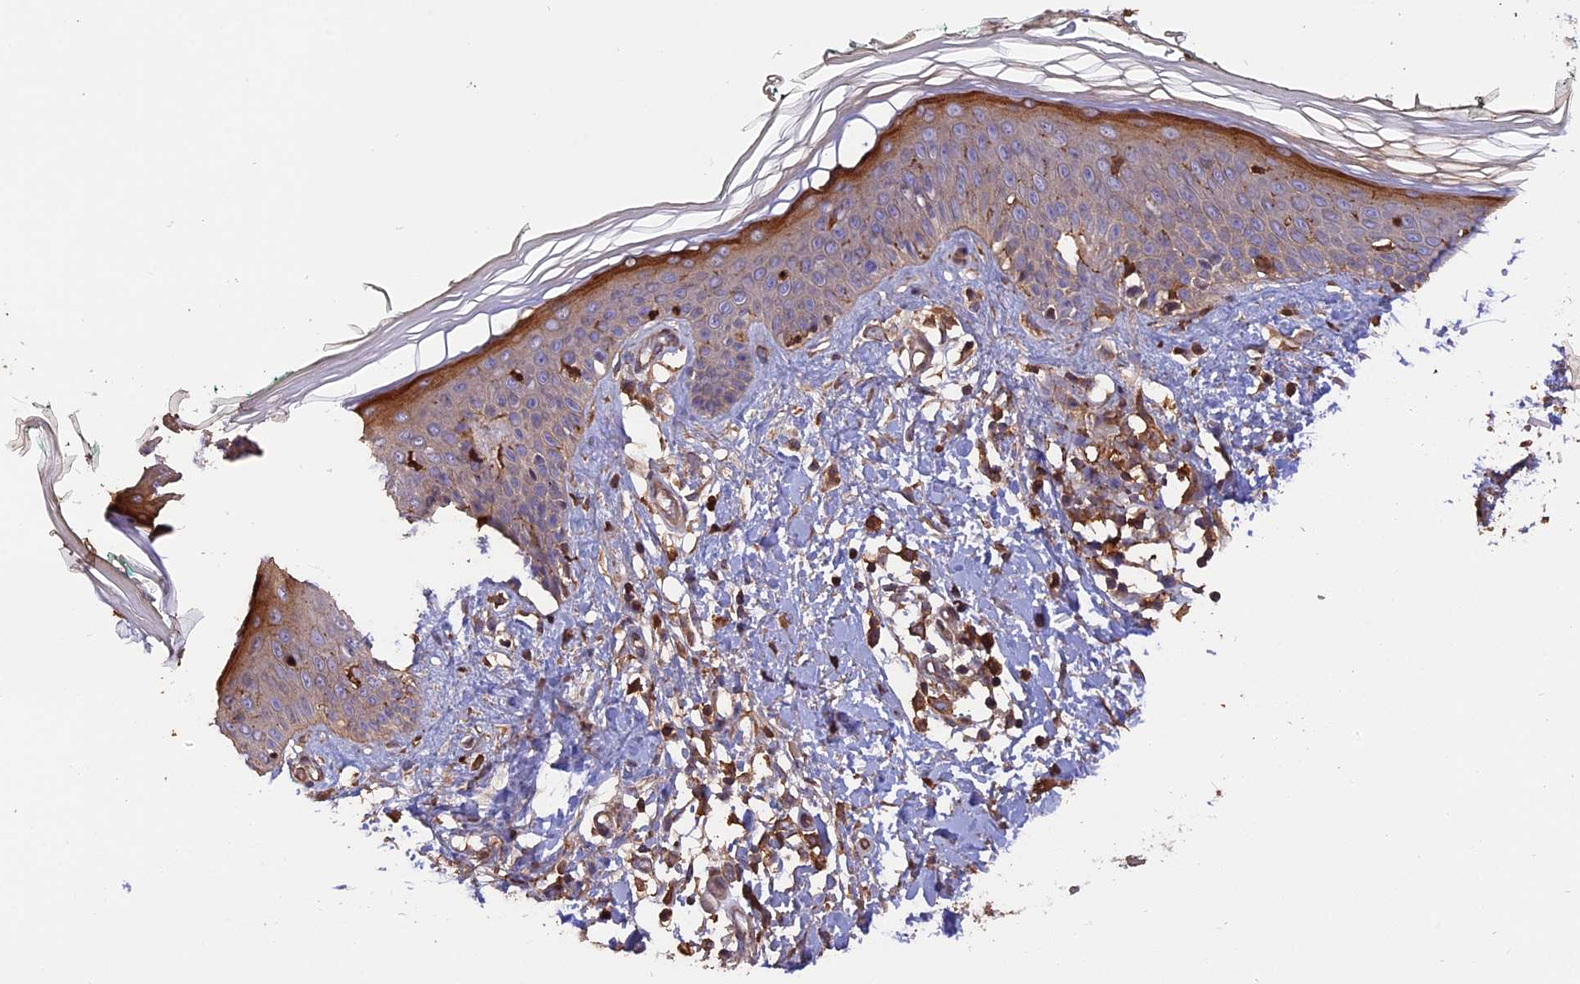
{"staining": {"intensity": "moderate", "quantity": ">75%", "location": "cytoplasmic/membranous"}, "tissue": "skin", "cell_type": "Fibroblasts", "image_type": "normal", "snomed": [{"axis": "morphology", "description": "Normal tissue, NOS"}, {"axis": "topography", "description": "Skin"}], "caption": "Brown immunohistochemical staining in normal human skin demonstrates moderate cytoplasmic/membranous staining in about >75% of fibroblasts.", "gene": "RASAL1", "patient": {"sex": "male", "age": 62}}